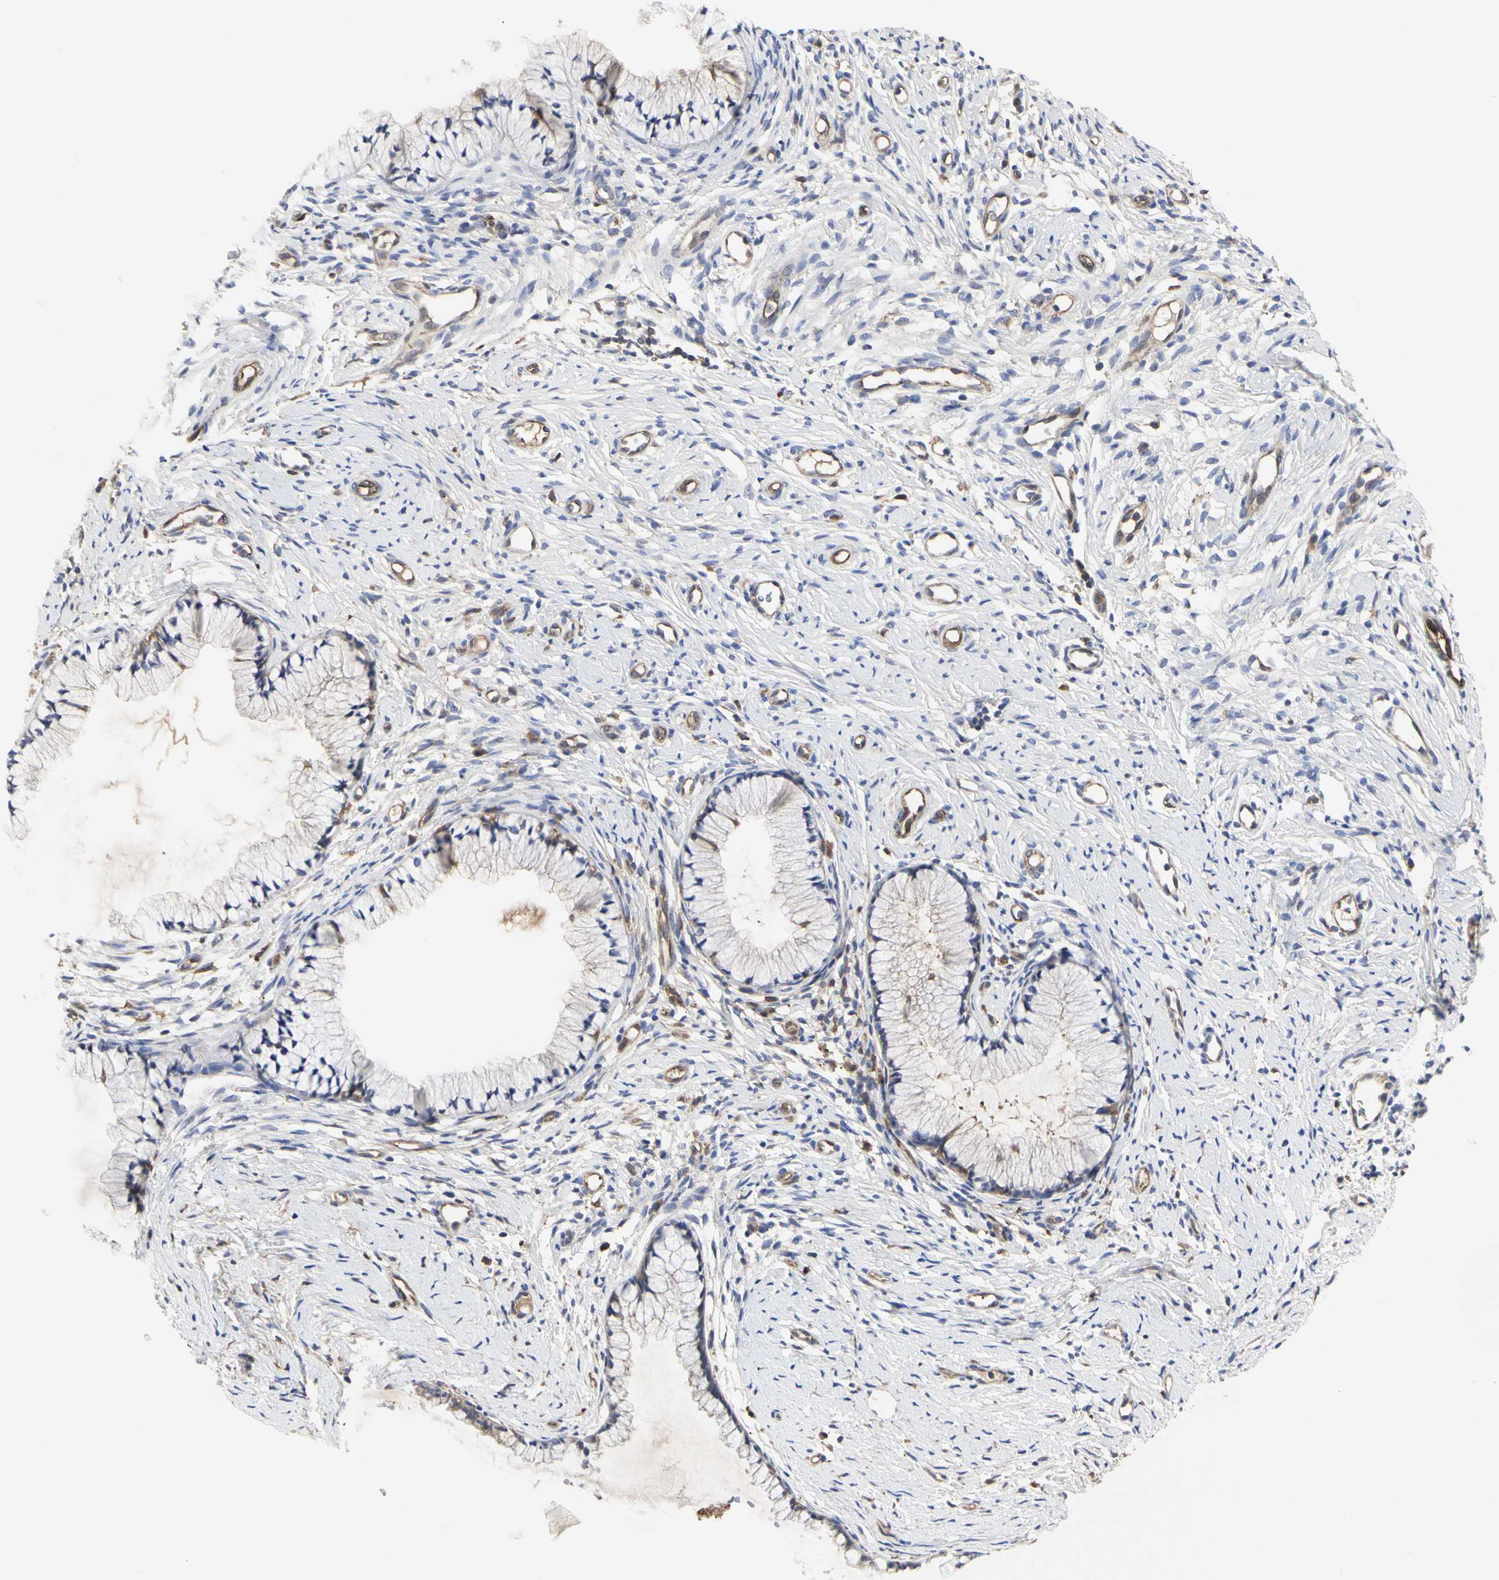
{"staining": {"intensity": "weak", "quantity": "25%-75%", "location": "cytoplasmic/membranous"}, "tissue": "cervix", "cell_type": "Glandular cells", "image_type": "normal", "snomed": [{"axis": "morphology", "description": "Normal tissue, NOS"}, {"axis": "topography", "description": "Cervix"}], "caption": "Approximately 25%-75% of glandular cells in normal human cervix demonstrate weak cytoplasmic/membranous protein staining as visualized by brown immunohistochemical staining.", "gene": "C3orf52", "patient": {"sex": "female", "age": 82}}